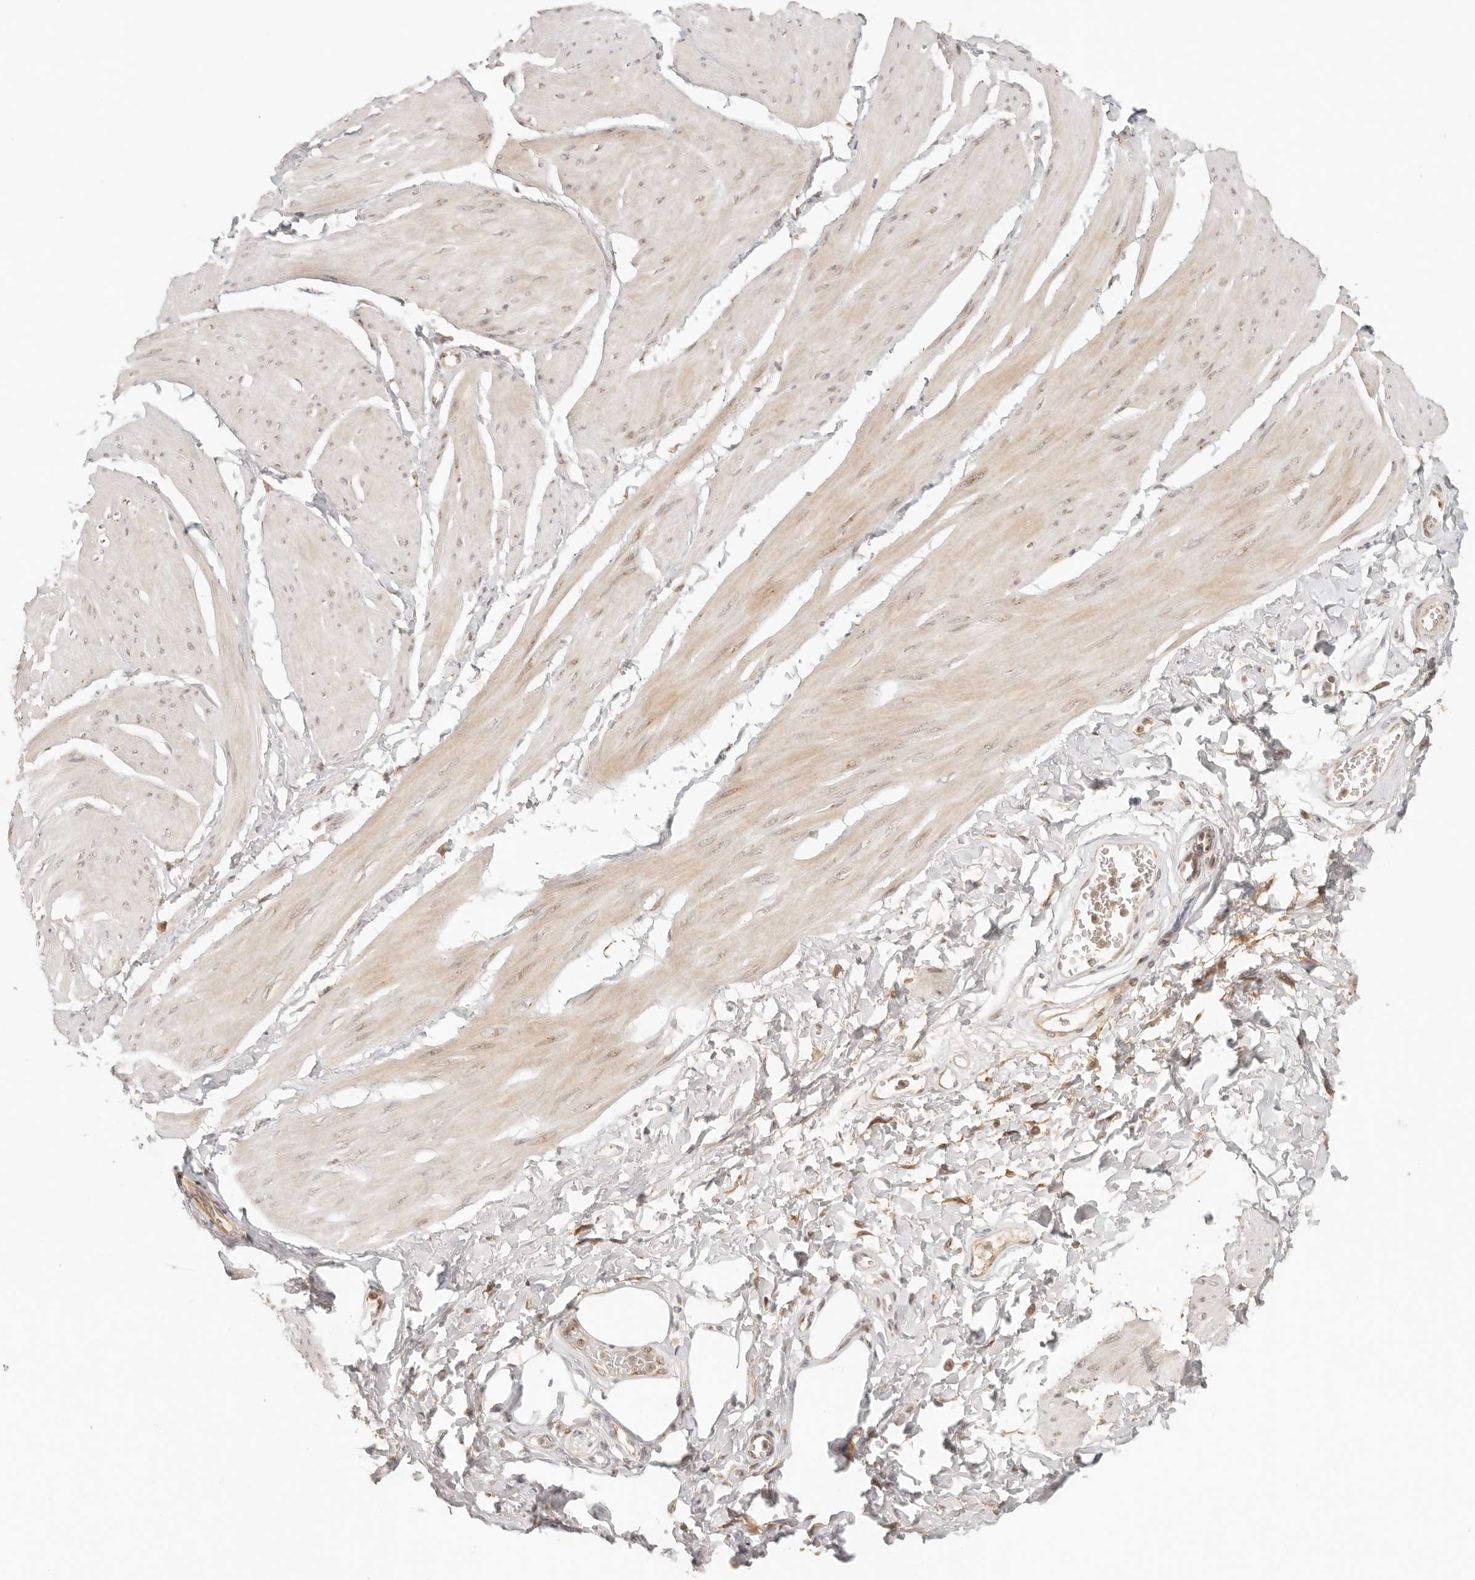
{"staining": {"intensity": "weak", "quantity": "25%-75%", "location": "cytoplasmic/membranous,nuclear"}, "tissue": "smooth muscle", "cell_type": "Smooth muscle cells", "image_type": "normal", "snomed": [{"axis": "morphology", "description": "Urothelial carcinoma, High grade"}, {"axis": "topography", "description": "Urinary bladder"}], "caption": "Immunohistochemistry (IHC) histopathology image of unremarkable smooth muscle: smooth muscle stained using immunohistochemistry displays low levels of weak protein expression localized specifically in the cytoplasmic/membranous,nuclear of smooth muscle cells, appearing as a cytoplasmic/membranous,nuclear brown color.", "gene": "INTS11", "patient": {"sex": "male", "age": 46}}